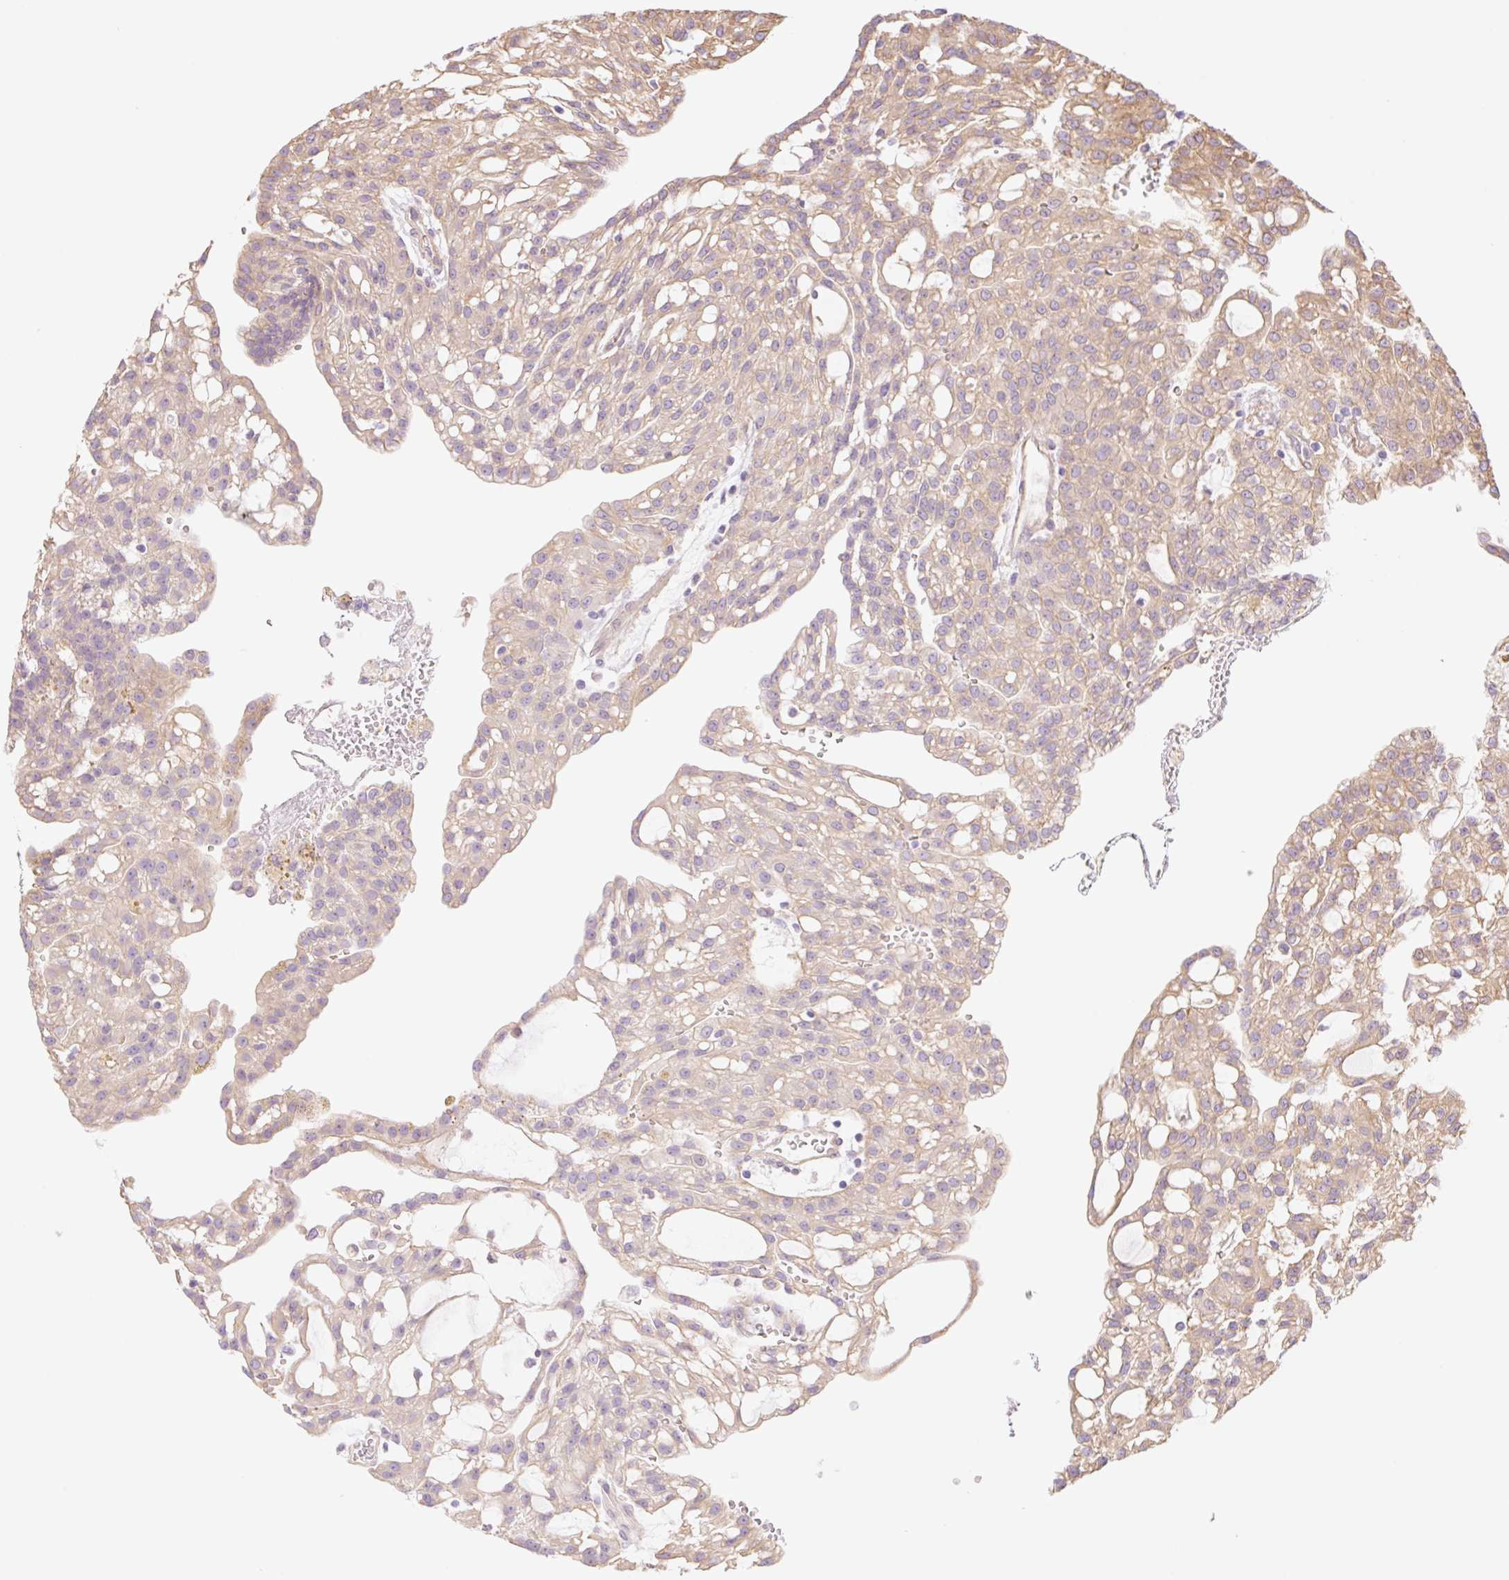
{"staining": {"intensity": "weak", "quantity": ">75%", "location": "cytoplasmic/membranous"}, "tissue": "renal cancer", "cell_type": "Tumor cells", "image_type": "cancer", "snomed": [{"axis": "morphology", "description": "Adenocarcinoma, NOS"}, {"axis": "topography", "description": "Kidney"}], "caption": "IHC image of neoplastic tissue: human renal cancer (adenocarcinoma) stained using immunohistochemistry (IHC) demonstrates low levels of weak protein expression localized specifically in the cytoplasmic/membranous of tumor cells, appearing as a cytoplasmic/membranous brown color.", "gene": "NLRP5", "patient": {"sex": "male", "age": 63}}